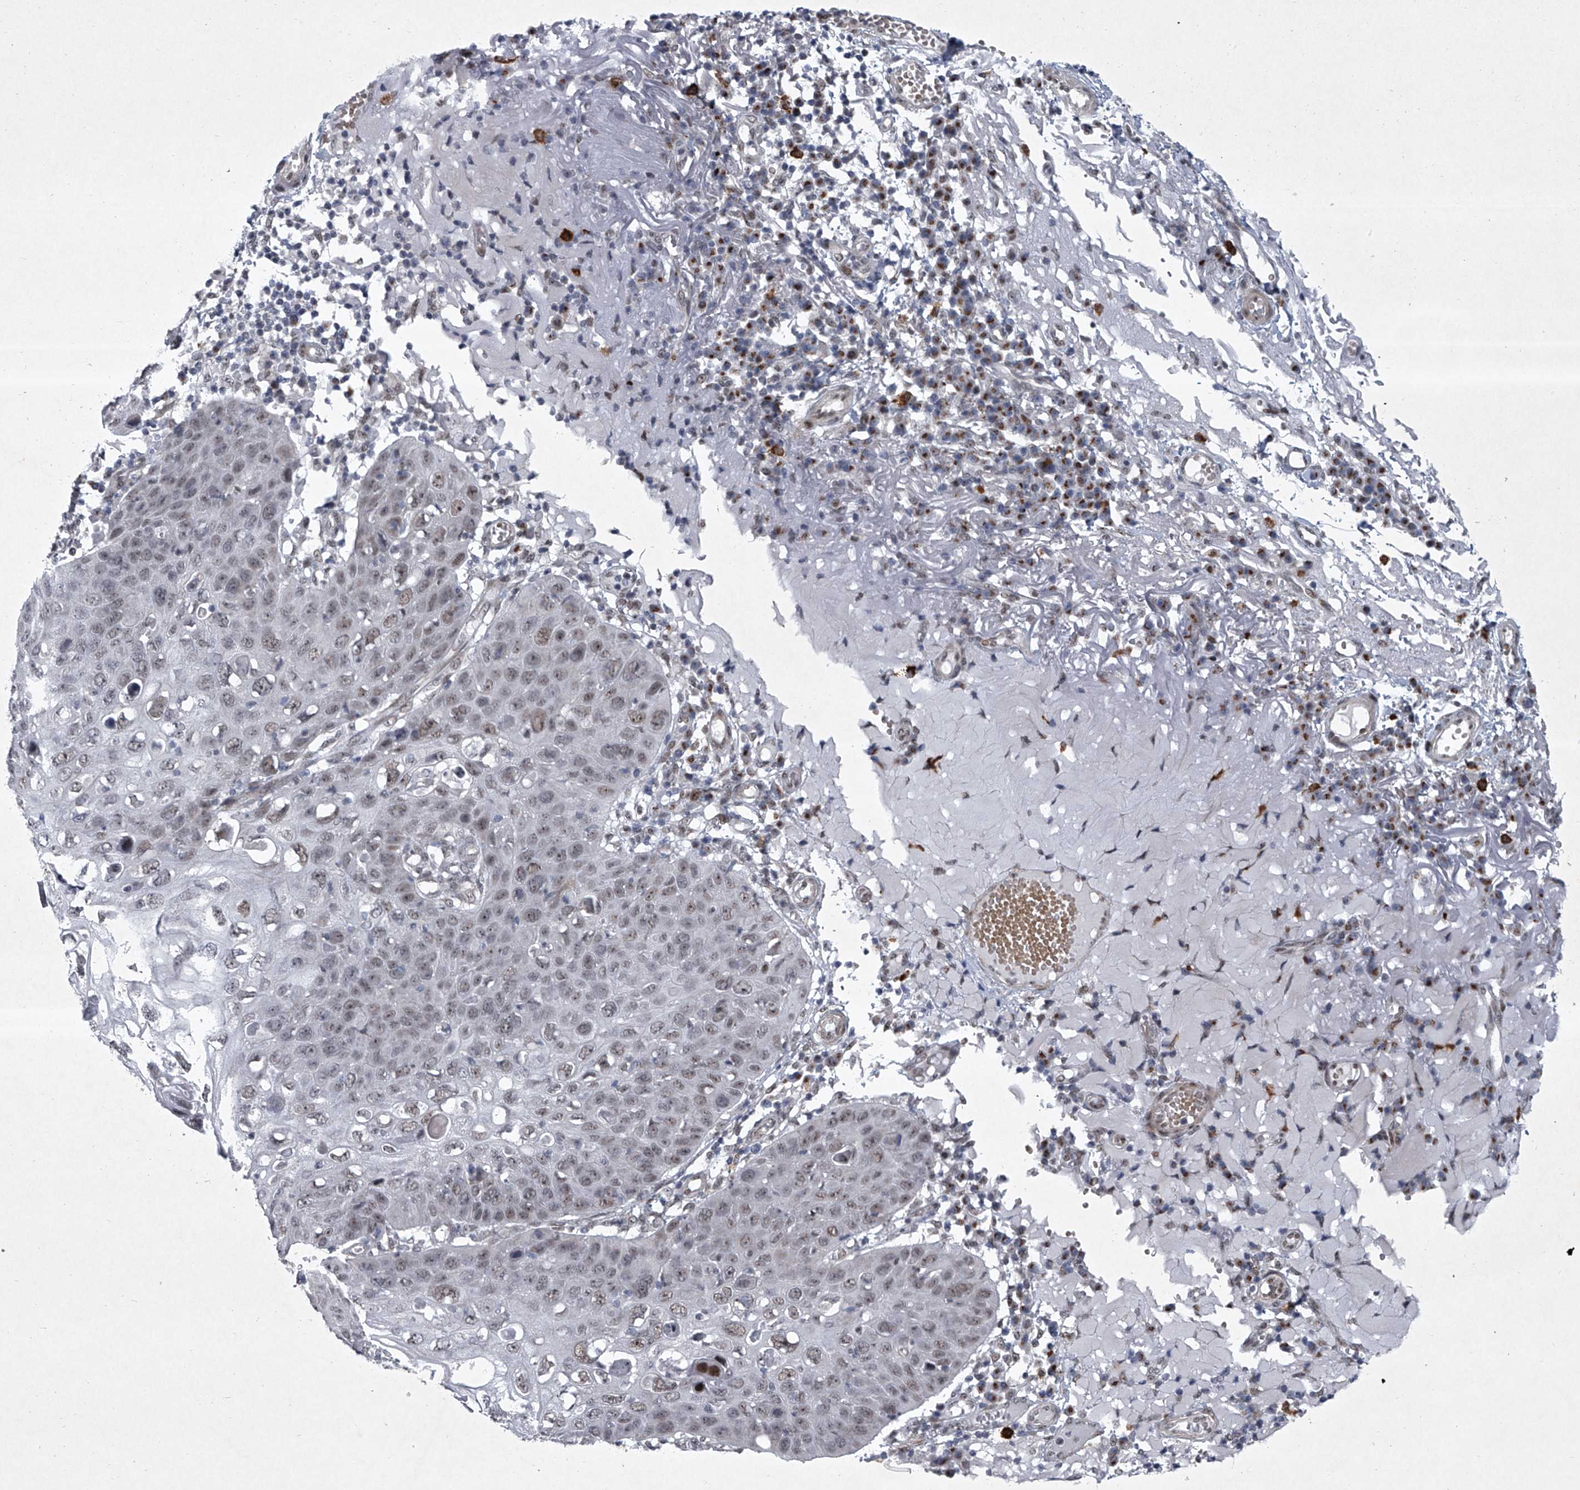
{"staining": {"intensity": "weak", "quantity": "<25%", "location": "nuclear"}, "tissue": "skin cancer", "cell_type": "Tumor cells", "image_type": "cancer", "snomed": [{"axis": "morphology", "description": "Squamous cell carcinoma, NOS"}, {"axis": "topography", "description": "Skin"}], "caption": "There is no significant staining in tumor cells of squamous cell carcinoma (skin).", "gene": "MLLT1", "patient": {"sex": "female", "age": 90}}